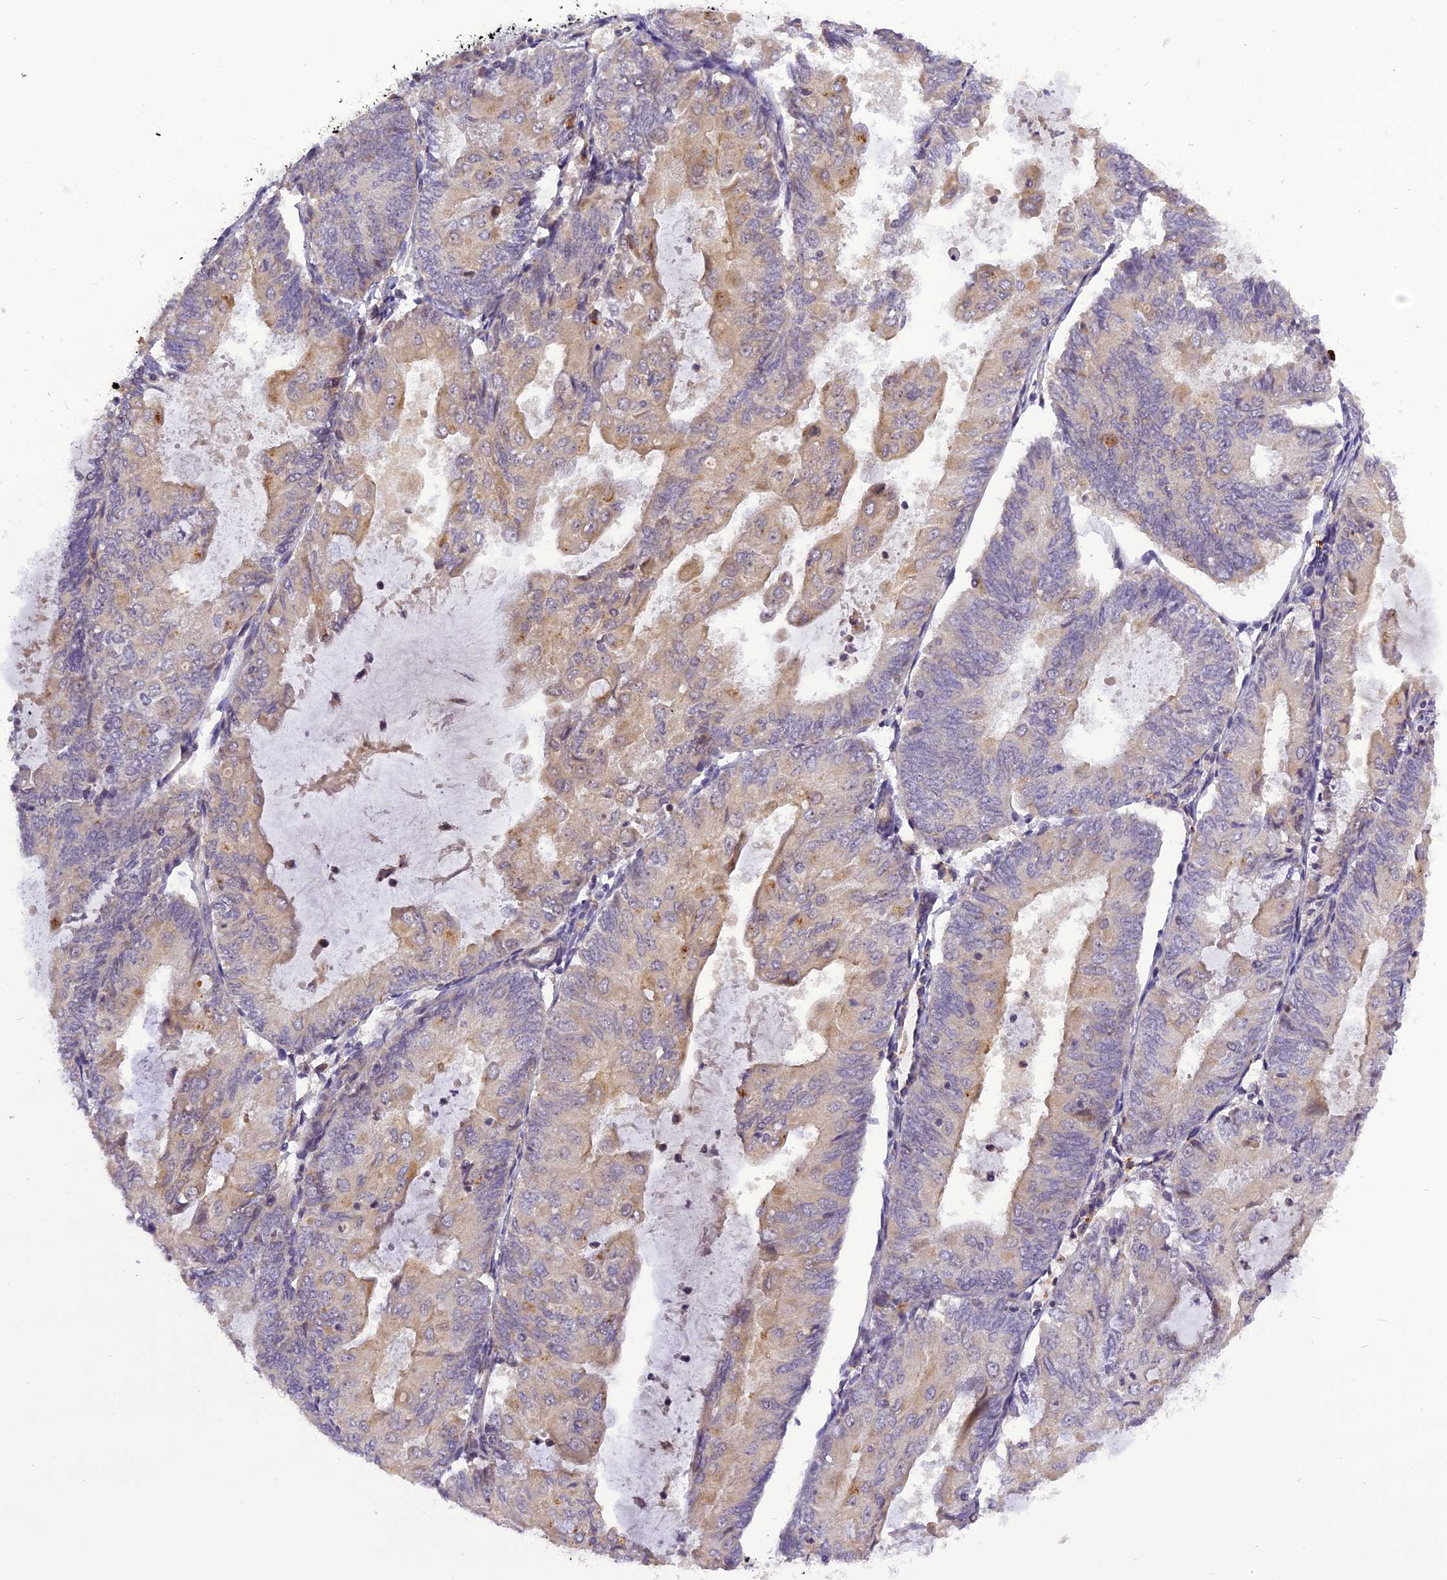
{"staining": {"intensity": "weak", "quantity": "<25%", "location": "cytoplasmic/membranous"}, "tissue": "endometrial cancer", "cell_type": "Tumor cells", "image_type": "cancer", "snomed": [{"axis": "morphology", "description": "Adenocarcinoma, NOS"}, {"axis": "topography", "description": "Endometrium"}], "caption": "Human adenocarcinoma (endometrial) stained for a protein using IHC shows no positivity in tumor cells.", "gene": "FNIP2", "patient": {"sex": "female", "age": 81}}